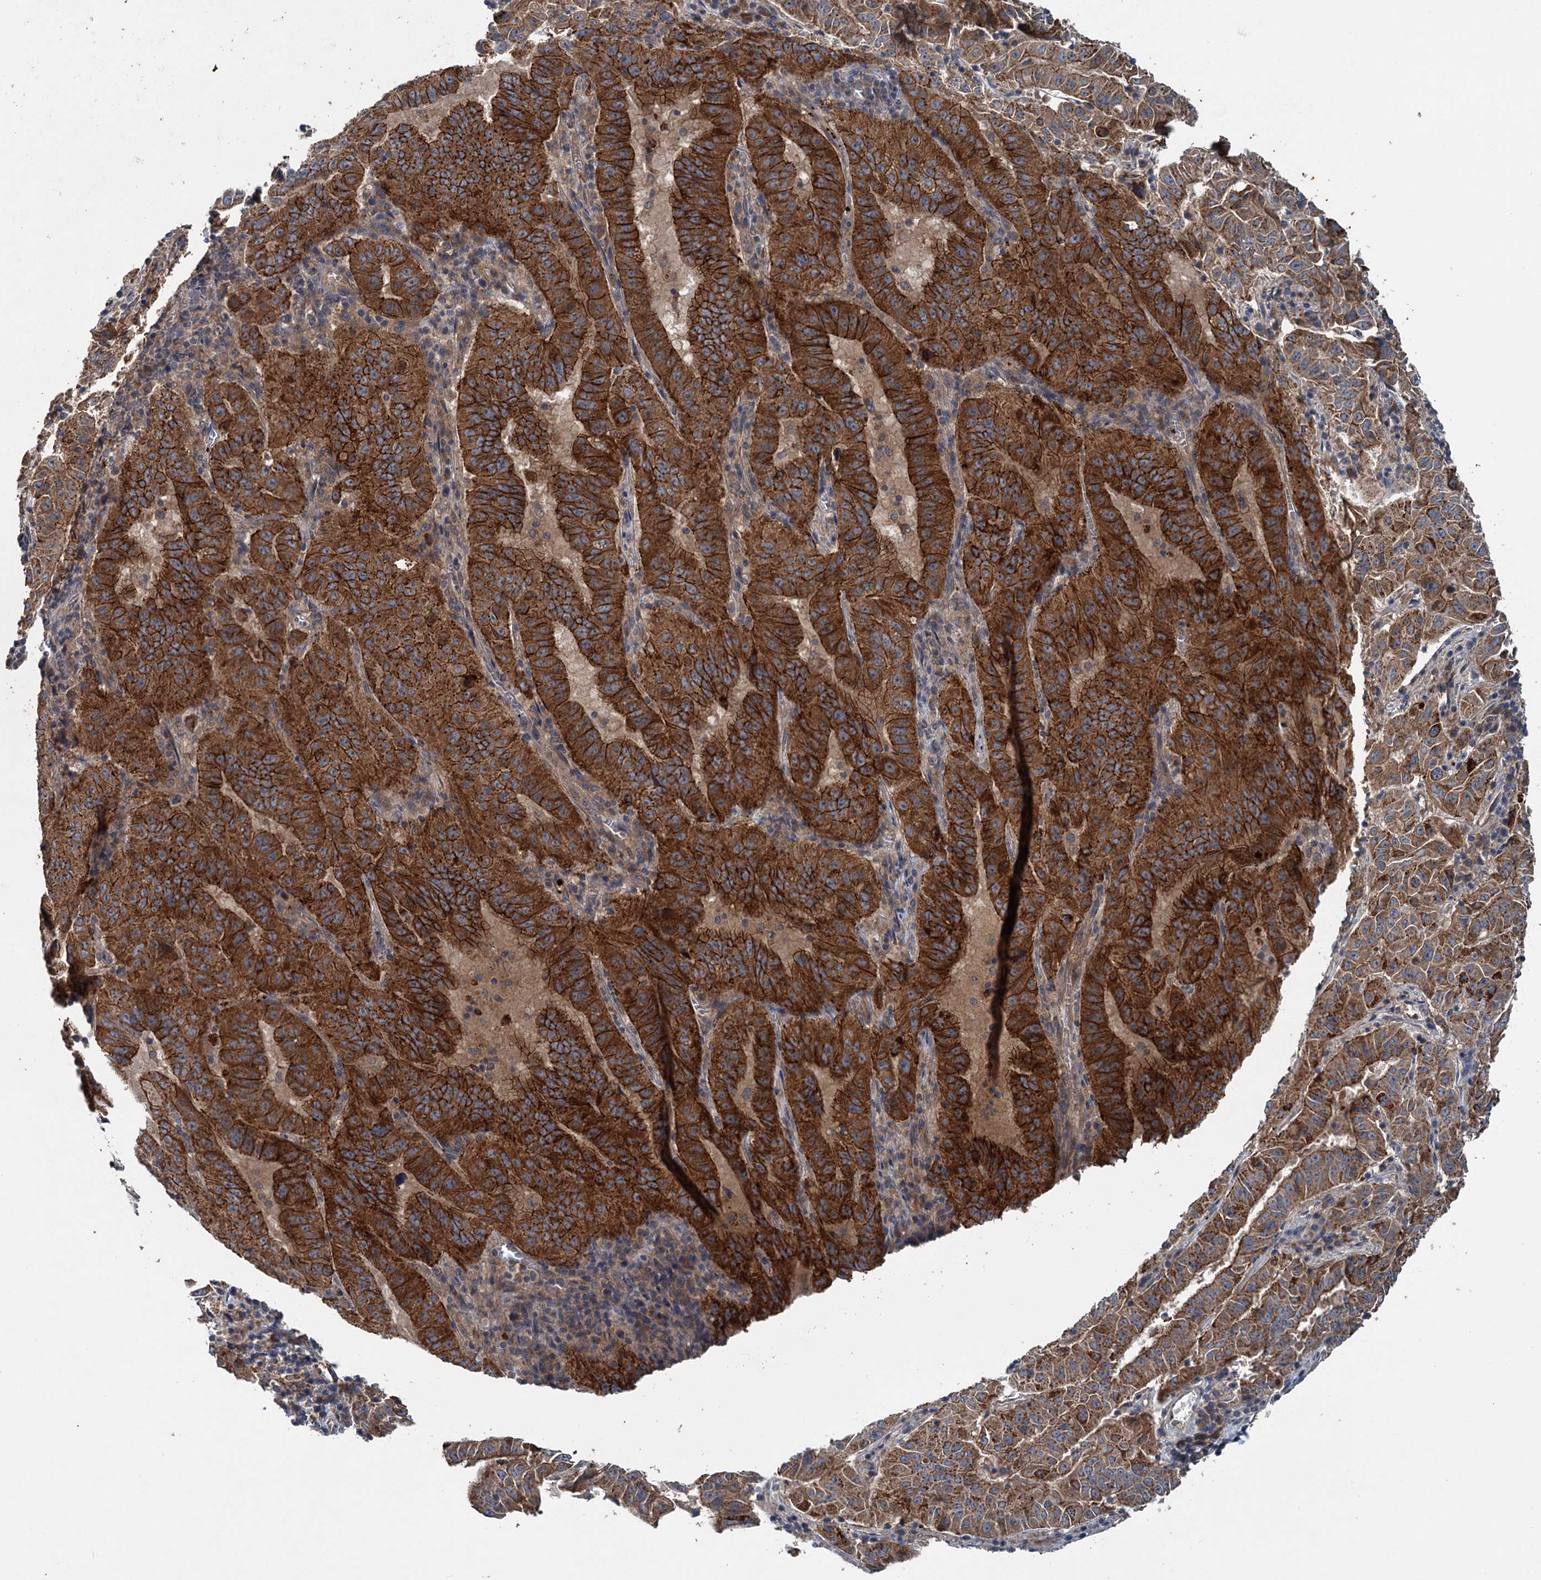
{"staining": {"intensity": "strong", "quantity": ">75%", "location": "cytoplasmic/membranous"}, "tissue": "pancreatic cancer", "cell_type": "Tumor cells", "image_type": "cancer", "snomed": [{"axis": "morphology", "description": "Adenocarcinoma, NOS"}, {"axis": "topography", "description": "Pancreas"}], "caption": "A brown stain labels strong cytoplasmic/membranous positivity of a protein in human adenocarcinoma (pancreatic) tumor cells. (IHC, brightfield microscopy, high magnification).", "gene": "N4BP2L2", "patient": {"sex": "male", "age": 63}}